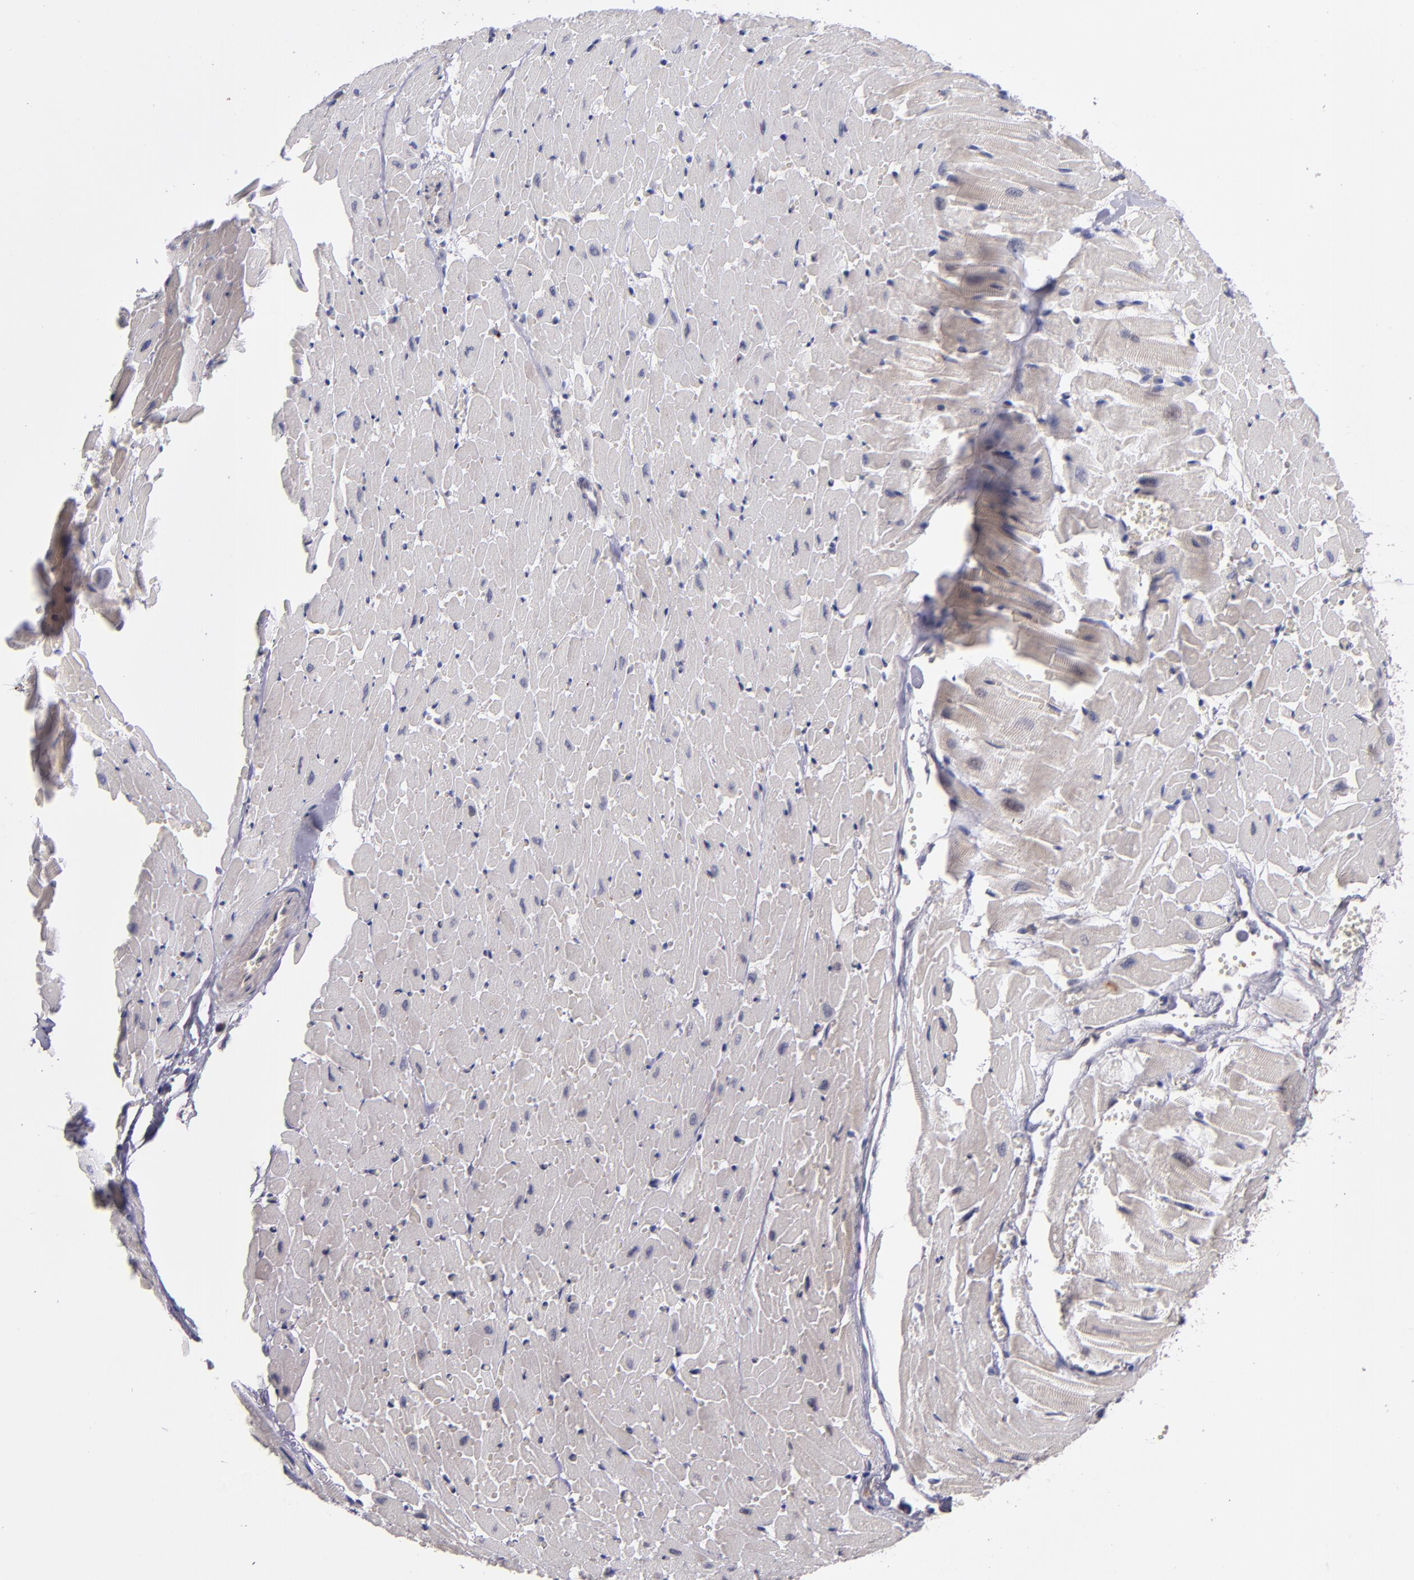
{"staining": {"intensity": "weak", "quantity": "<25%", "location": "cytoplasmic/membranous"}, "tissue": "heart muscle", "cell_type": "Cardiomyocytes", "image_type": "normal", "snomed": [{"axis": "morphology", "description": "Normal tissue, NOS"}, {"axis": "topography", "description": "Heart"}], "caption": "Immunohistochemistry of normal heart muscle reveals no positivity in cardiomyocytes. (Brightfield microscopy of DAB immunohistochemistry (IHC) at high magnification).", "gene": "IFIH1", "patient": {"sex": "female", "age": 19}}